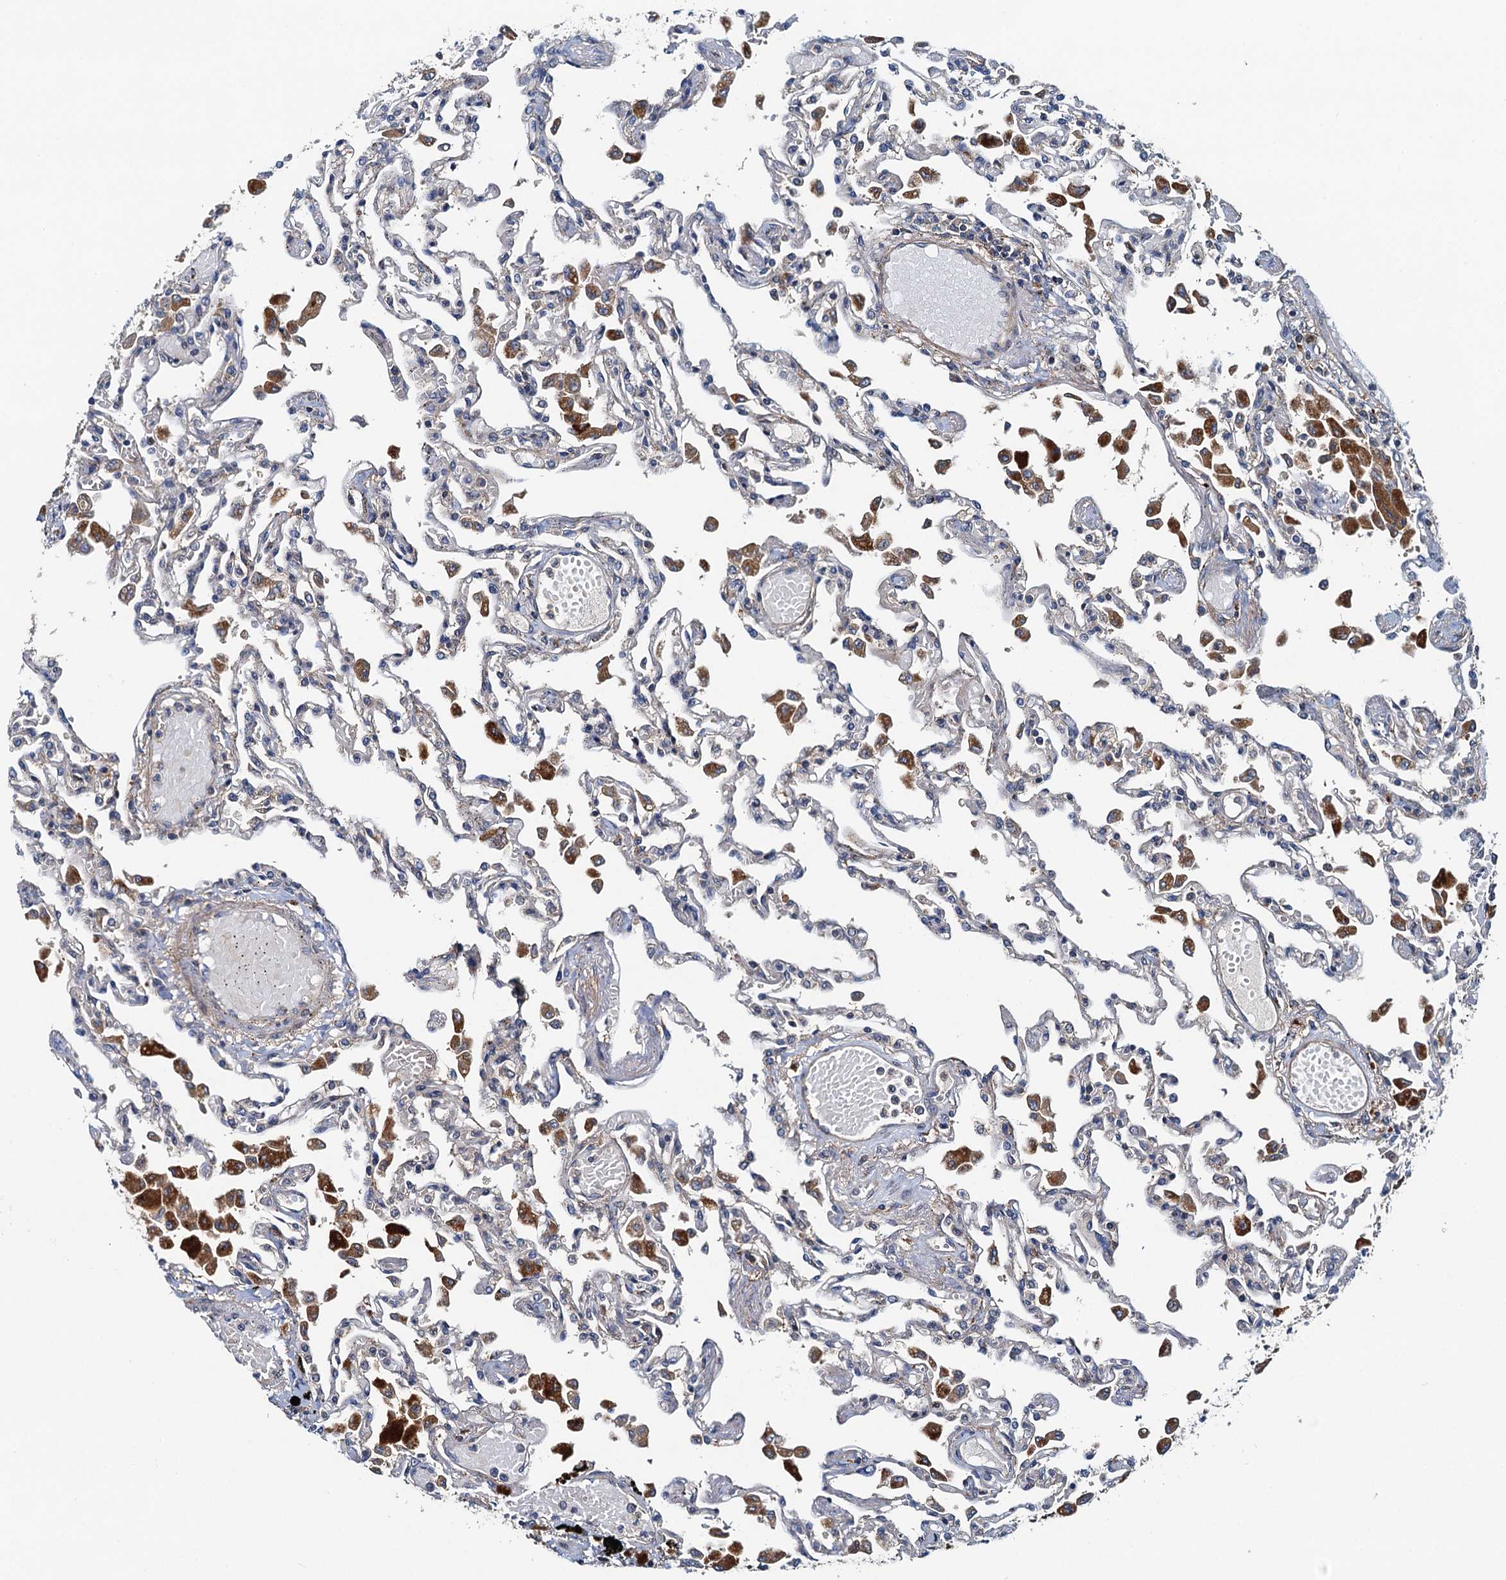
{"staining": {"intensity": "negative", "quantity": "none", "location": "none"}, "tissue": "lung", "cell_type": "Alveolar cells", "image_type": "normal", "snomed": [{"axis": "morphology", "description": "Normal tissue, NOS"}, {"axis": "topography", "description": "Bronchus"}, {"axis": "topography", "description": "Lung"}], "caption": "IHC image of normal lung stained for a protein (brown), which displays no staining in alveolar cells. Brightfield microscopy of immunohistochemistry (IHC) stained with DAB (brown) and hematoxylin (blue), captured at high magnification.", "gene": "EFL1", "patient": {"sex": "female", "age": 49}}